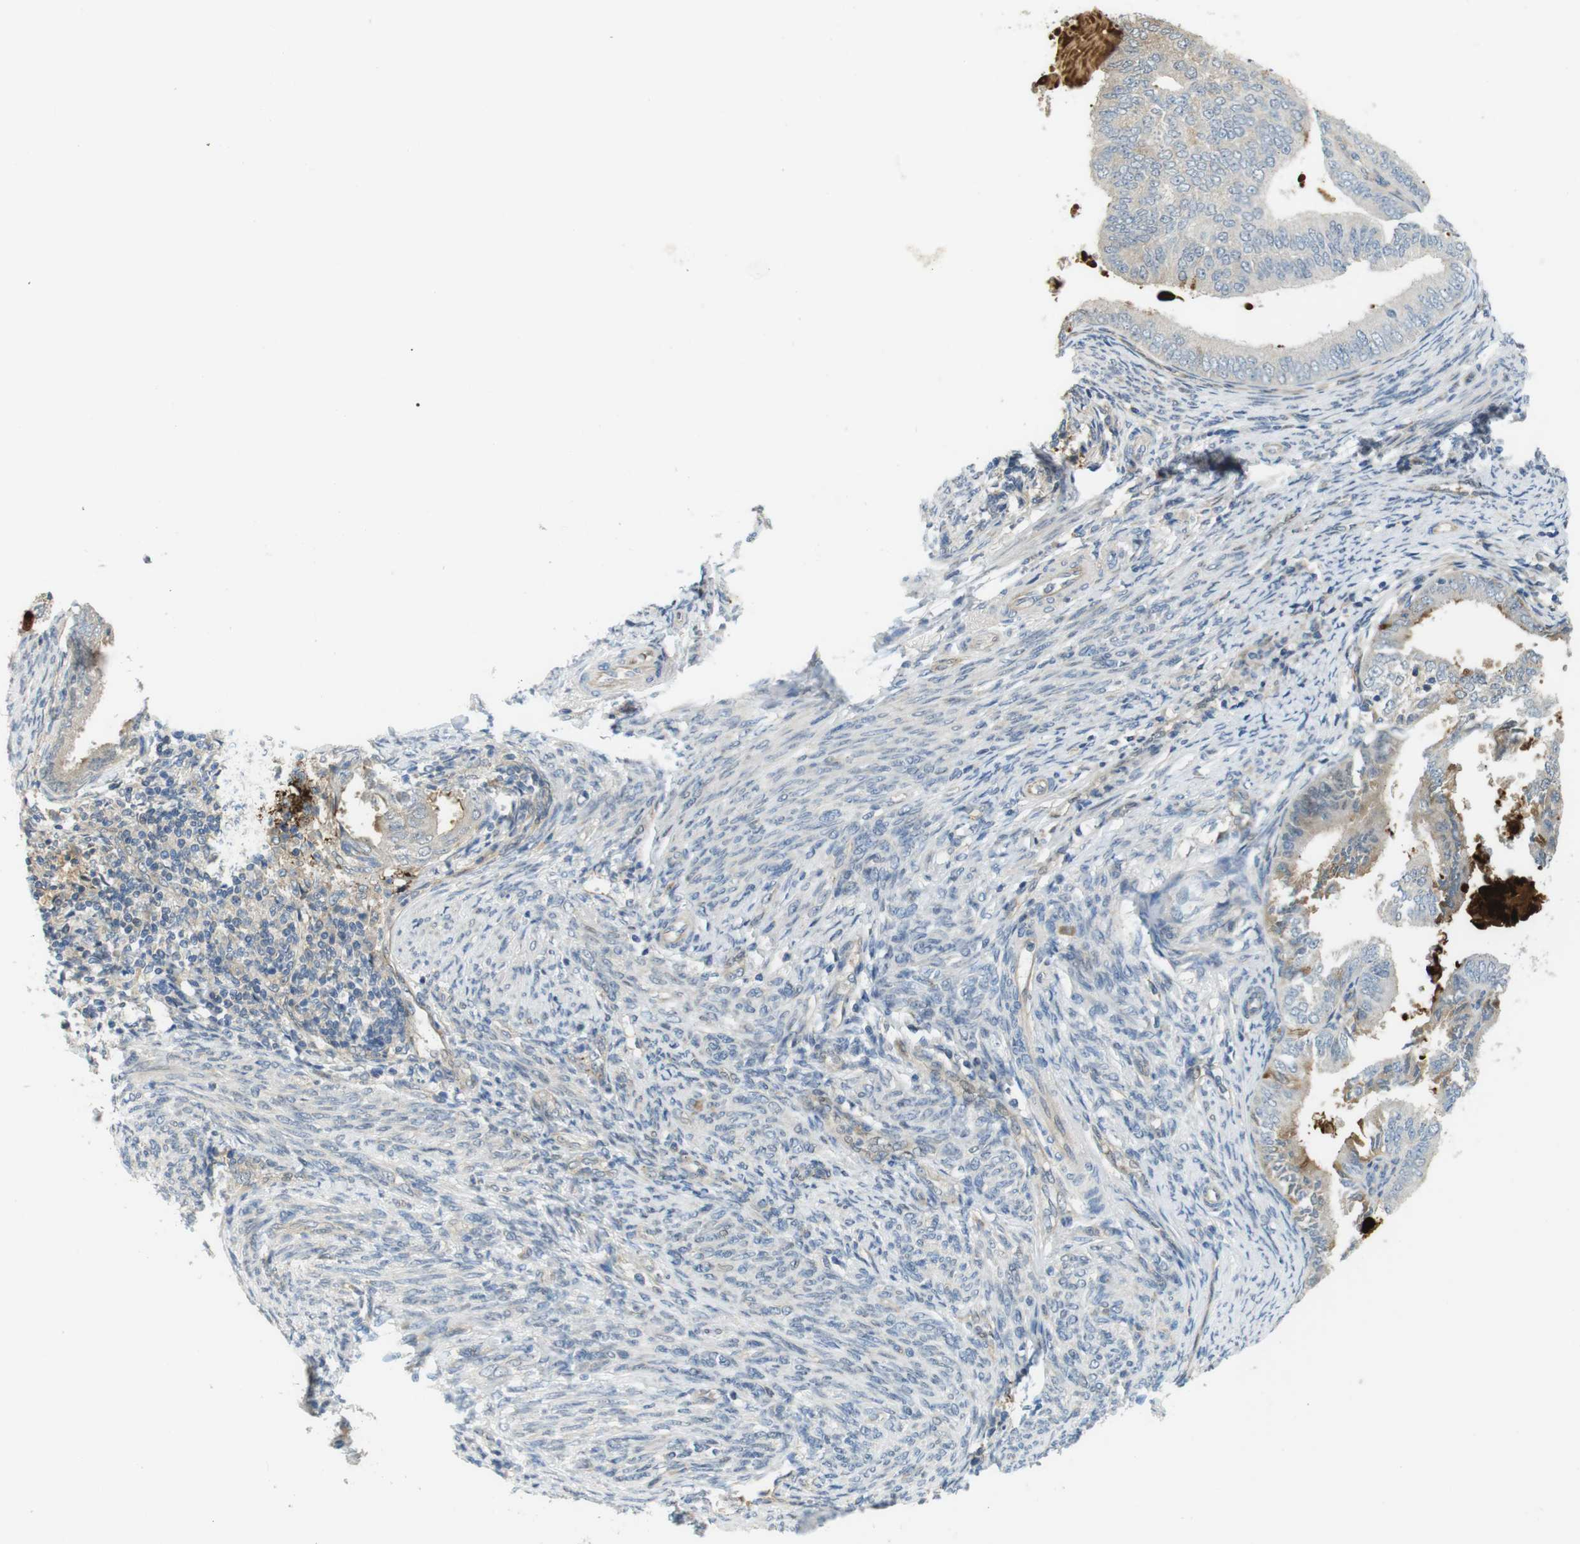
{"staining": {"intensity": "weak", "quantity": "25%-75%", "location": "cytoplasmic/membranous"}, "tissue": "endometrial cancer", "cell_type": "Tumor cells", "image_type": "cancer", "snomed": [{"axis": "morphology", "description": "Adenocarcinoma, NOS"}, {"axis": "topography", "description": "Endometrium"}], "caption": "Endometrial cancer (adenocarcinoma) stained for a protein exhibits weak cytoplasmic/membranous positivity in tumor cells.", "gene": "ABHD15", "patient": {"sex": "female", "age": 58}}